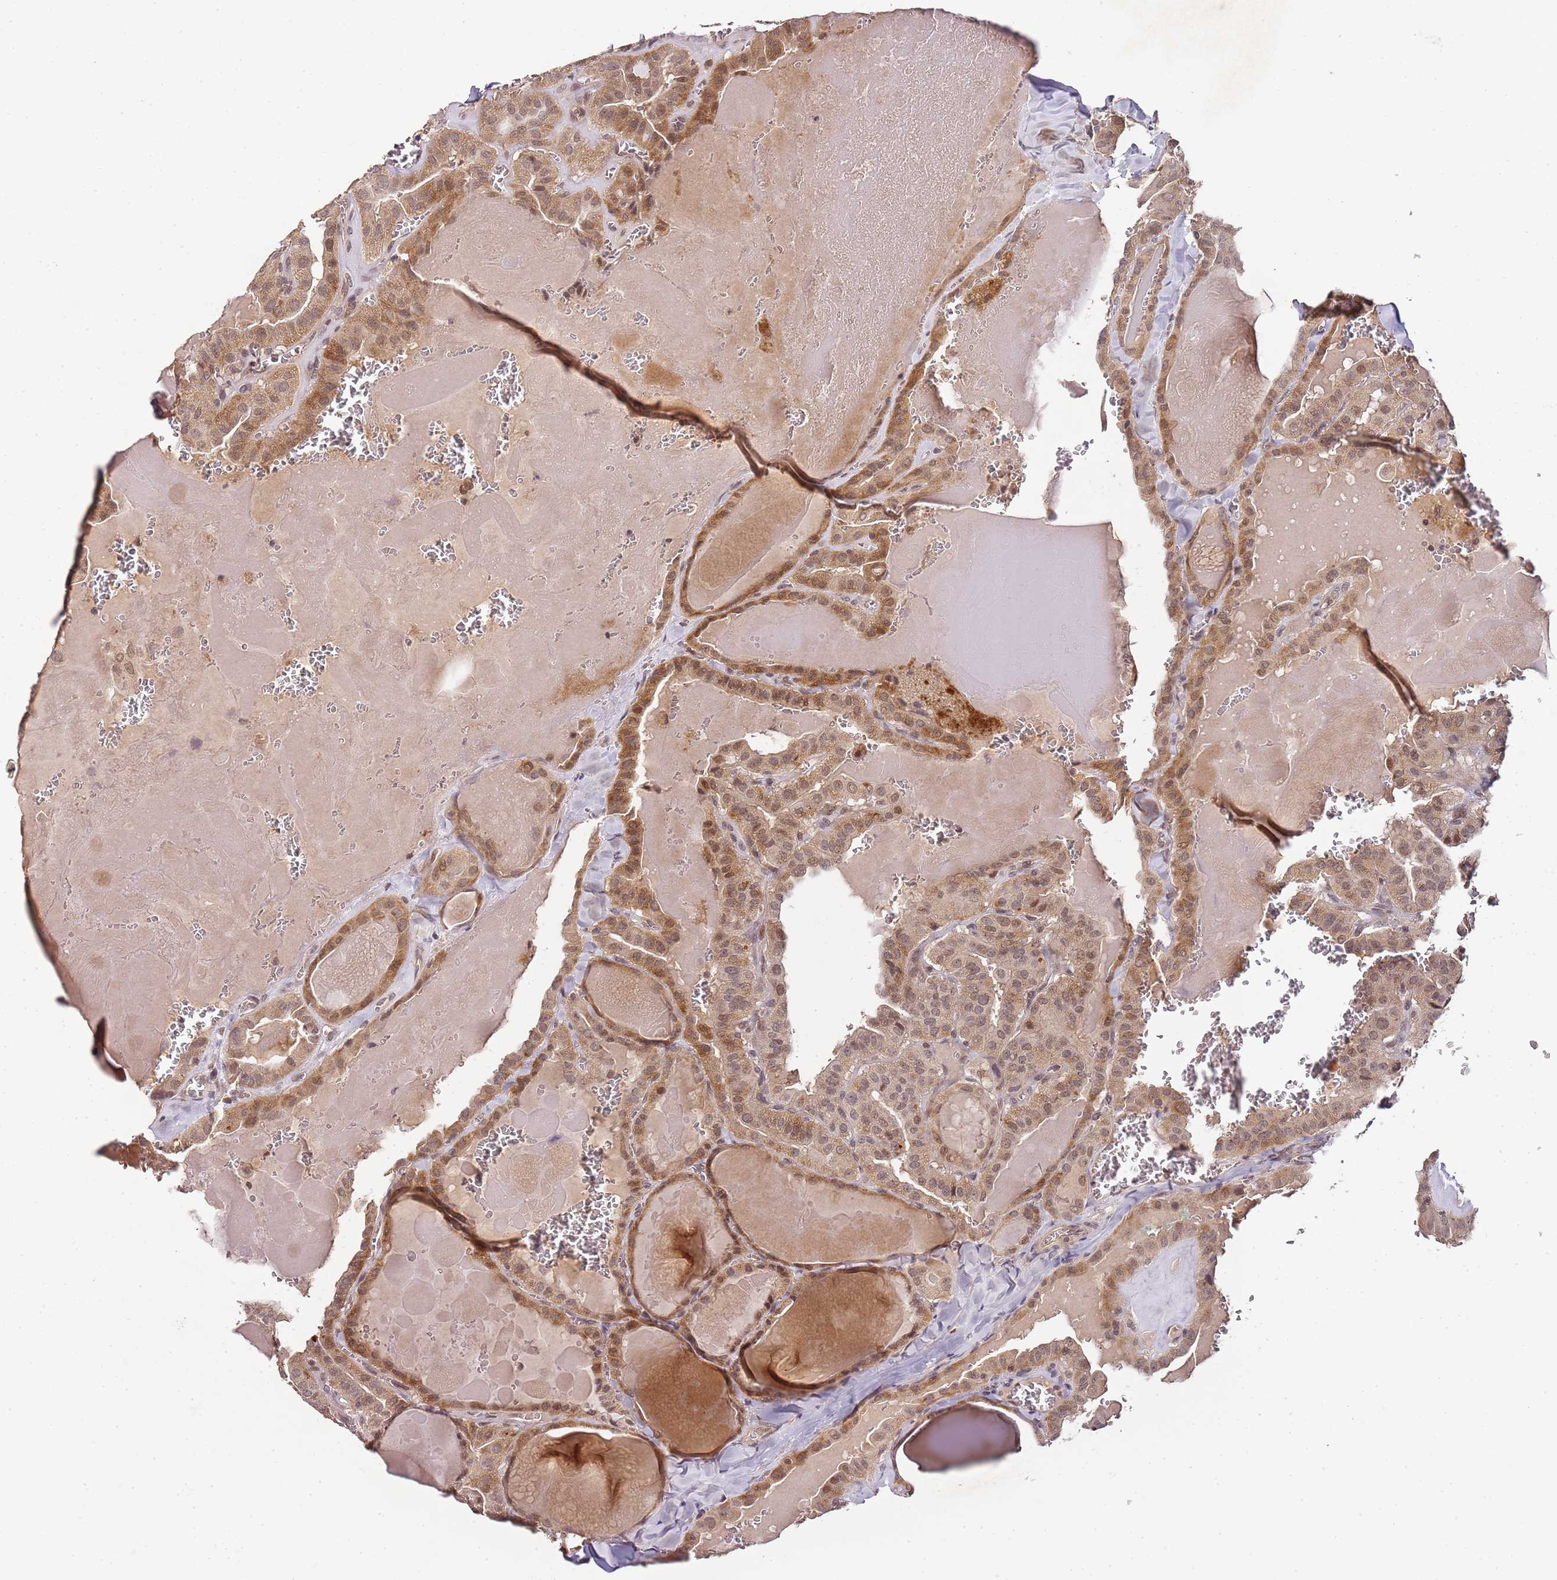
{"staining": {"intensity": "moderate", "quantity": ">75%", "location": "cytoplasmic/membranous,nuclear"}, "tissue": "thyroid cancer", "cell_type": "Tumor cells", "image_type": "cancer", "snomed": [{"axis": "morphology", "description": "Papillary adenocarcinoma, NOS"}, {"axis": "topography", "description": "Thyroid gland"}], "caption": "Human papillary adenocarcinoma (thyroid) stained with a protein marker exhibits moderate staining in tumor cells.", "gene": "LIN37", "patient": {"sex": "male", "age": 52}}